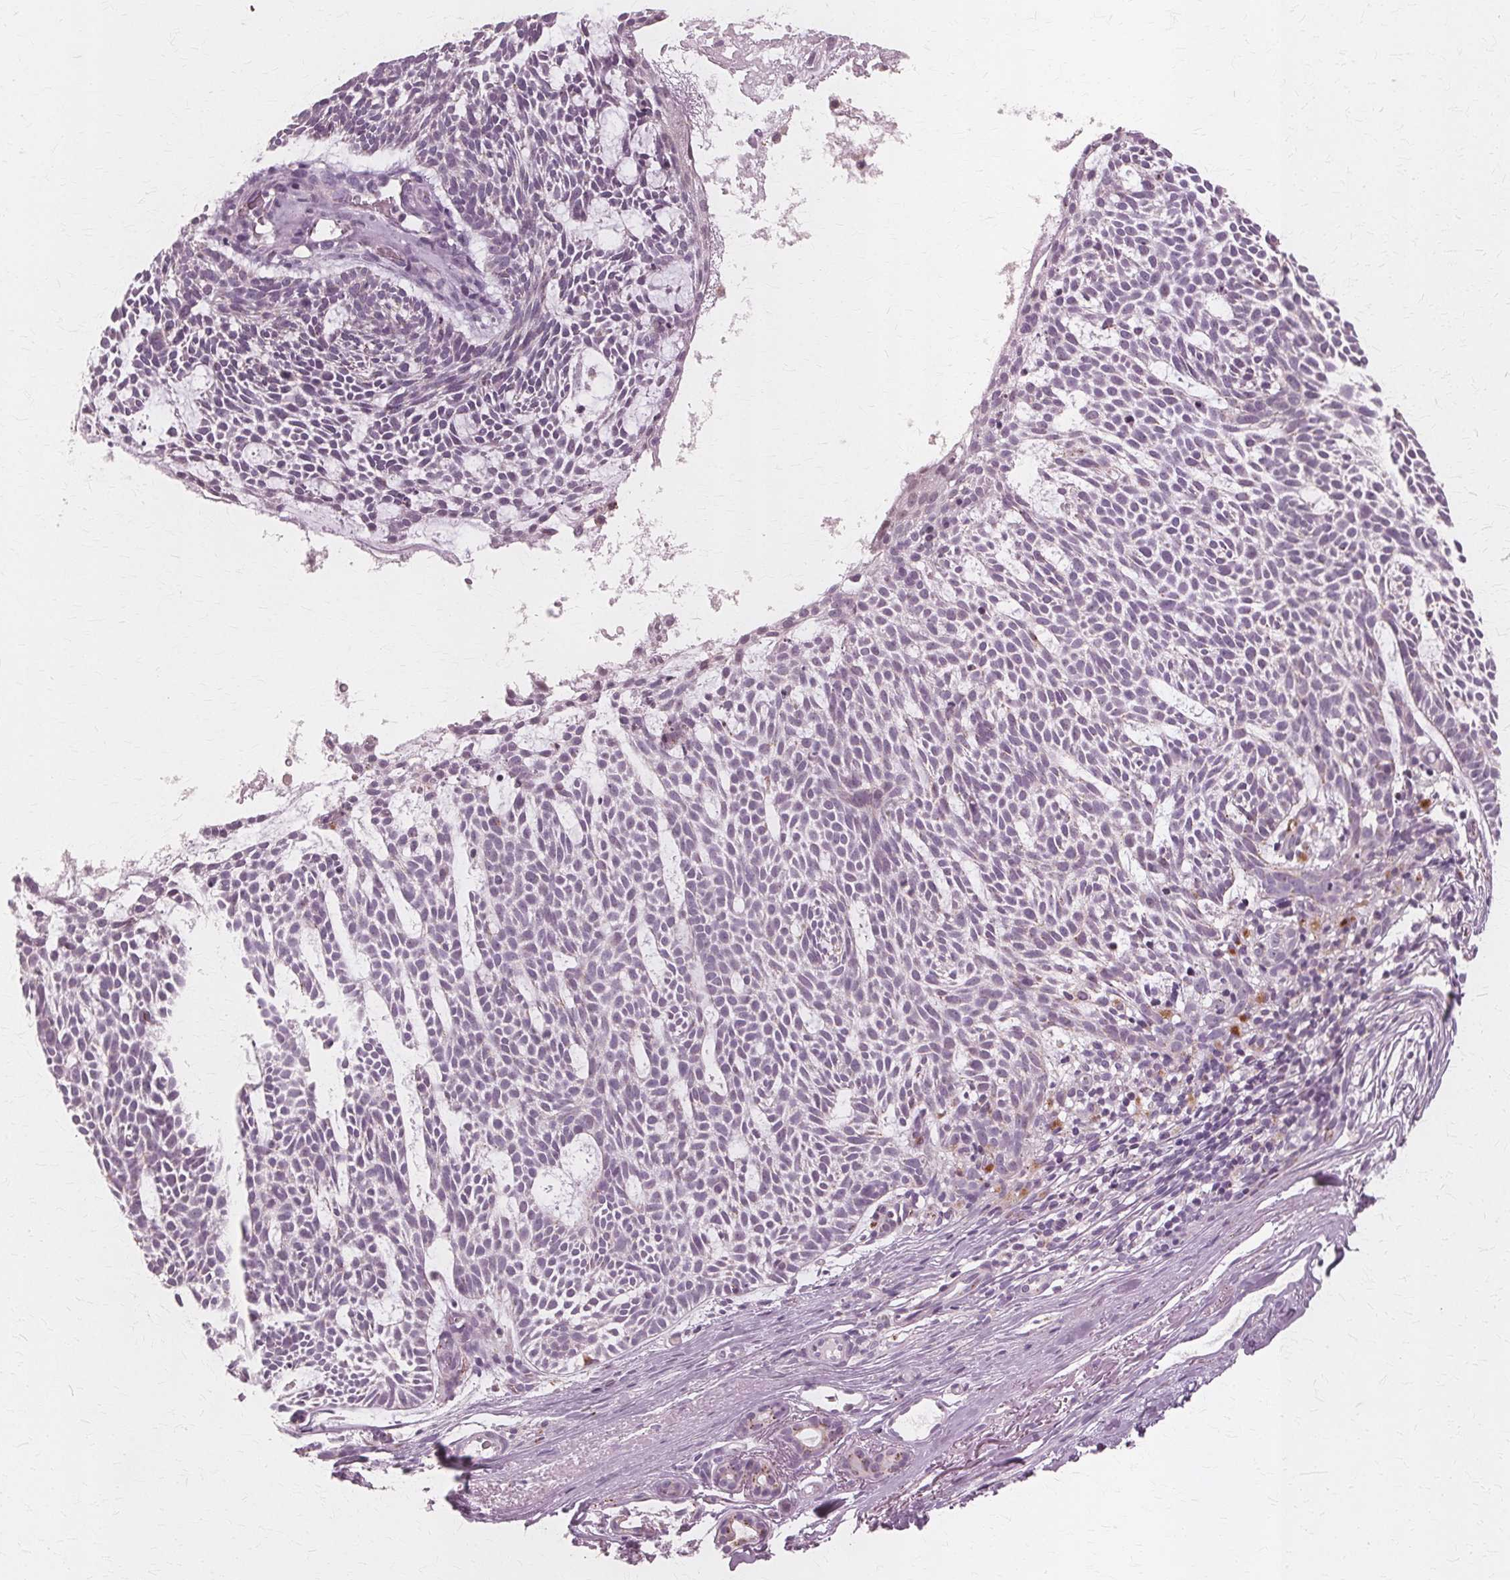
{"staining": {"intensity": "negative", "quantity": "none", "location": "none"}, "tissue": "skin cancer", "cell_type": "Tumor cells", "image_type": "cancer", "snomed": [{"axis": "morphology", "description": "Basal cell carcinoma"}, {"axis": "topography", "description": "Skin"}], "caption": "IHC micrograph of neoplastic tissue: human skin cancer stained with DAB (3,3'-diaminobenzidine) displays no significant protein expression in tumor cells.", "gene": "DNASE2", "patient": {"sex": "male", "age": 83}}